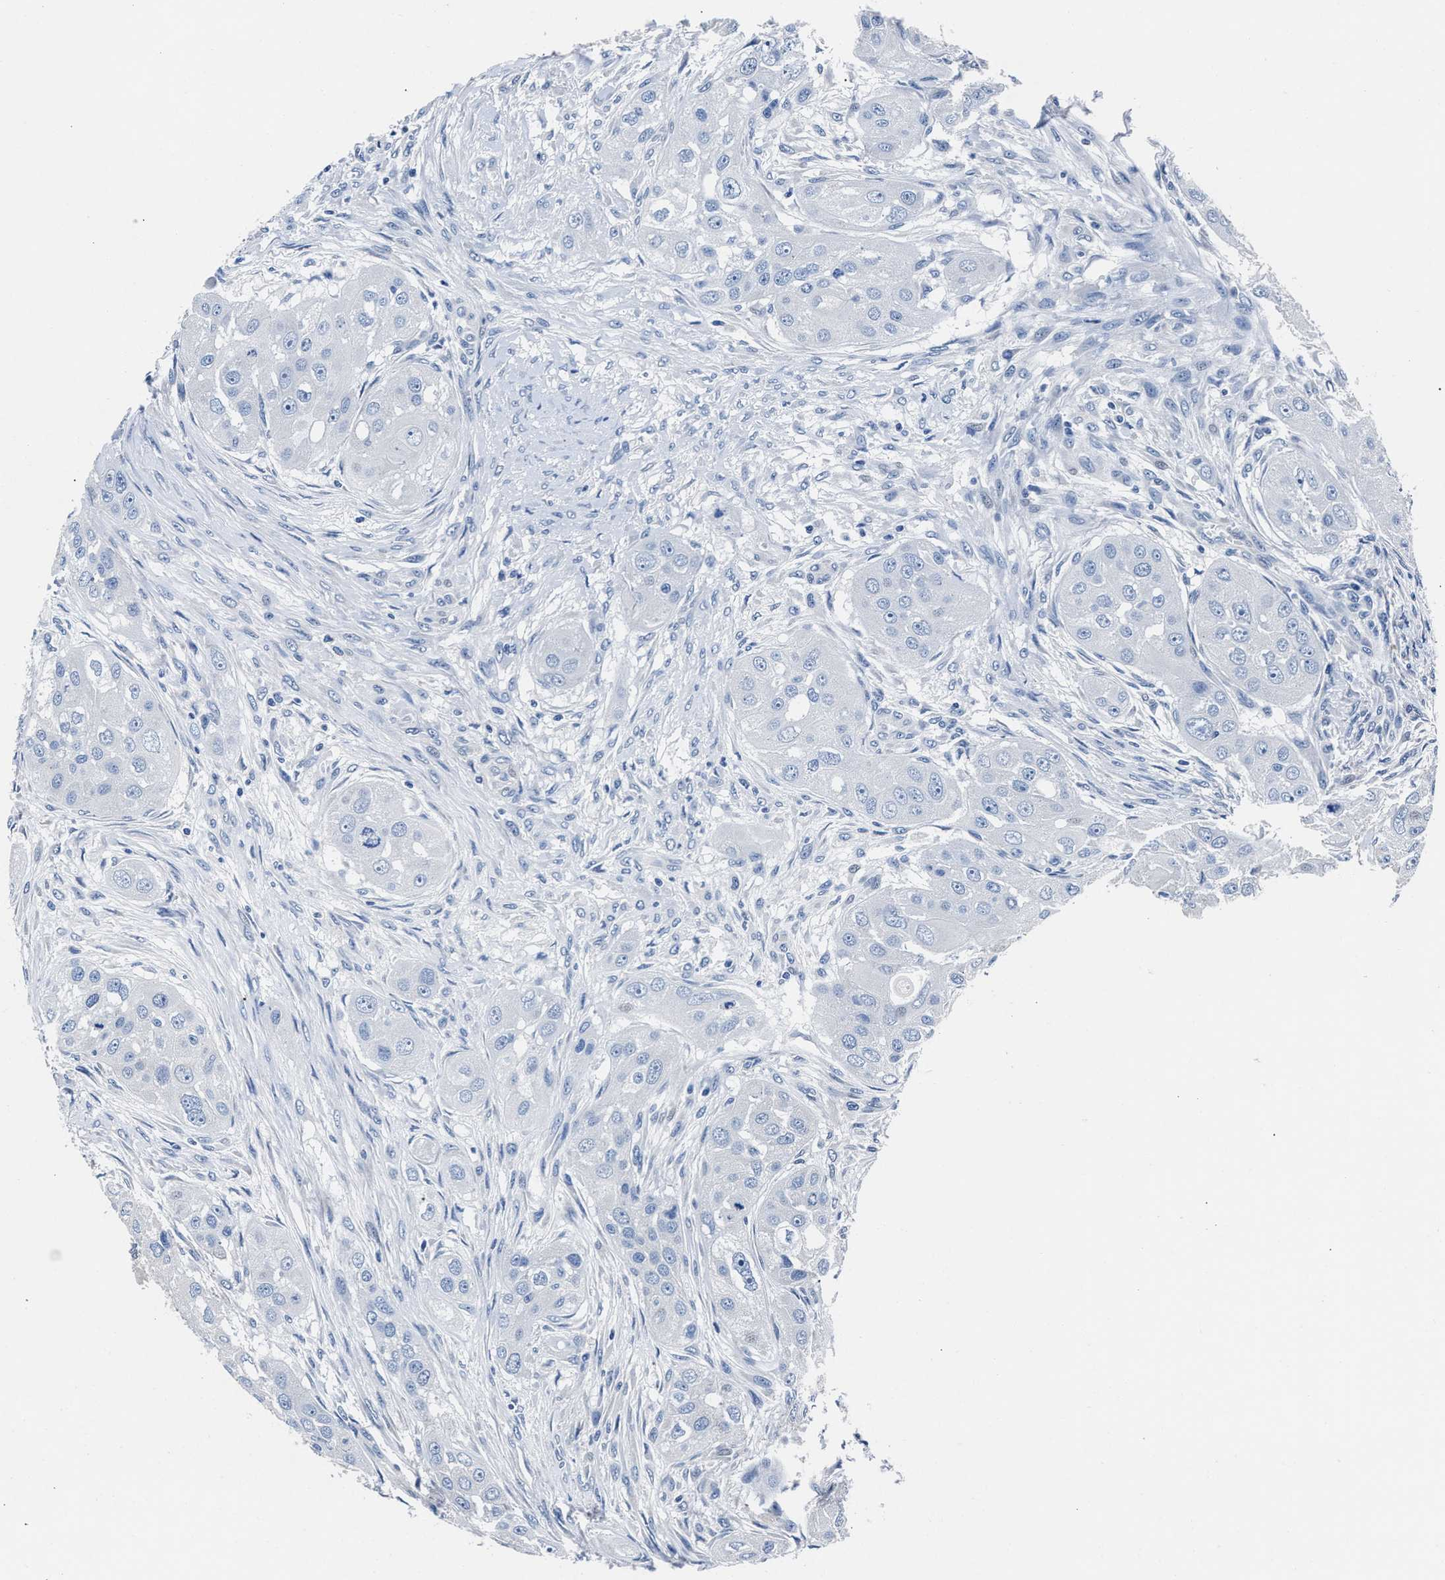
{"staining": {"intensity": "negative", "quantity": "none", "location": "none"}, "tissue": "head and neck cancer", "cell_type": "Tumor cells", "image_type": "cancer", "snomed": [{"axis": "morphology", "description": "Normal tissue, NOS"}, {"axis": "morphology", "description": "Squamous cell carcinoma, NOS"}, {"axis": "topography", "description": "Skeletal muscle"}, {"axis": "topography", "description": "Head-Neck"}], "caption": "This is a image of immunohistochemistry staining of squamous cell carcinoma (head and neck), which shows no expression in tumor cells.", "gene": "GSTM1", "patient": {"sex": "male", "age": 51}}